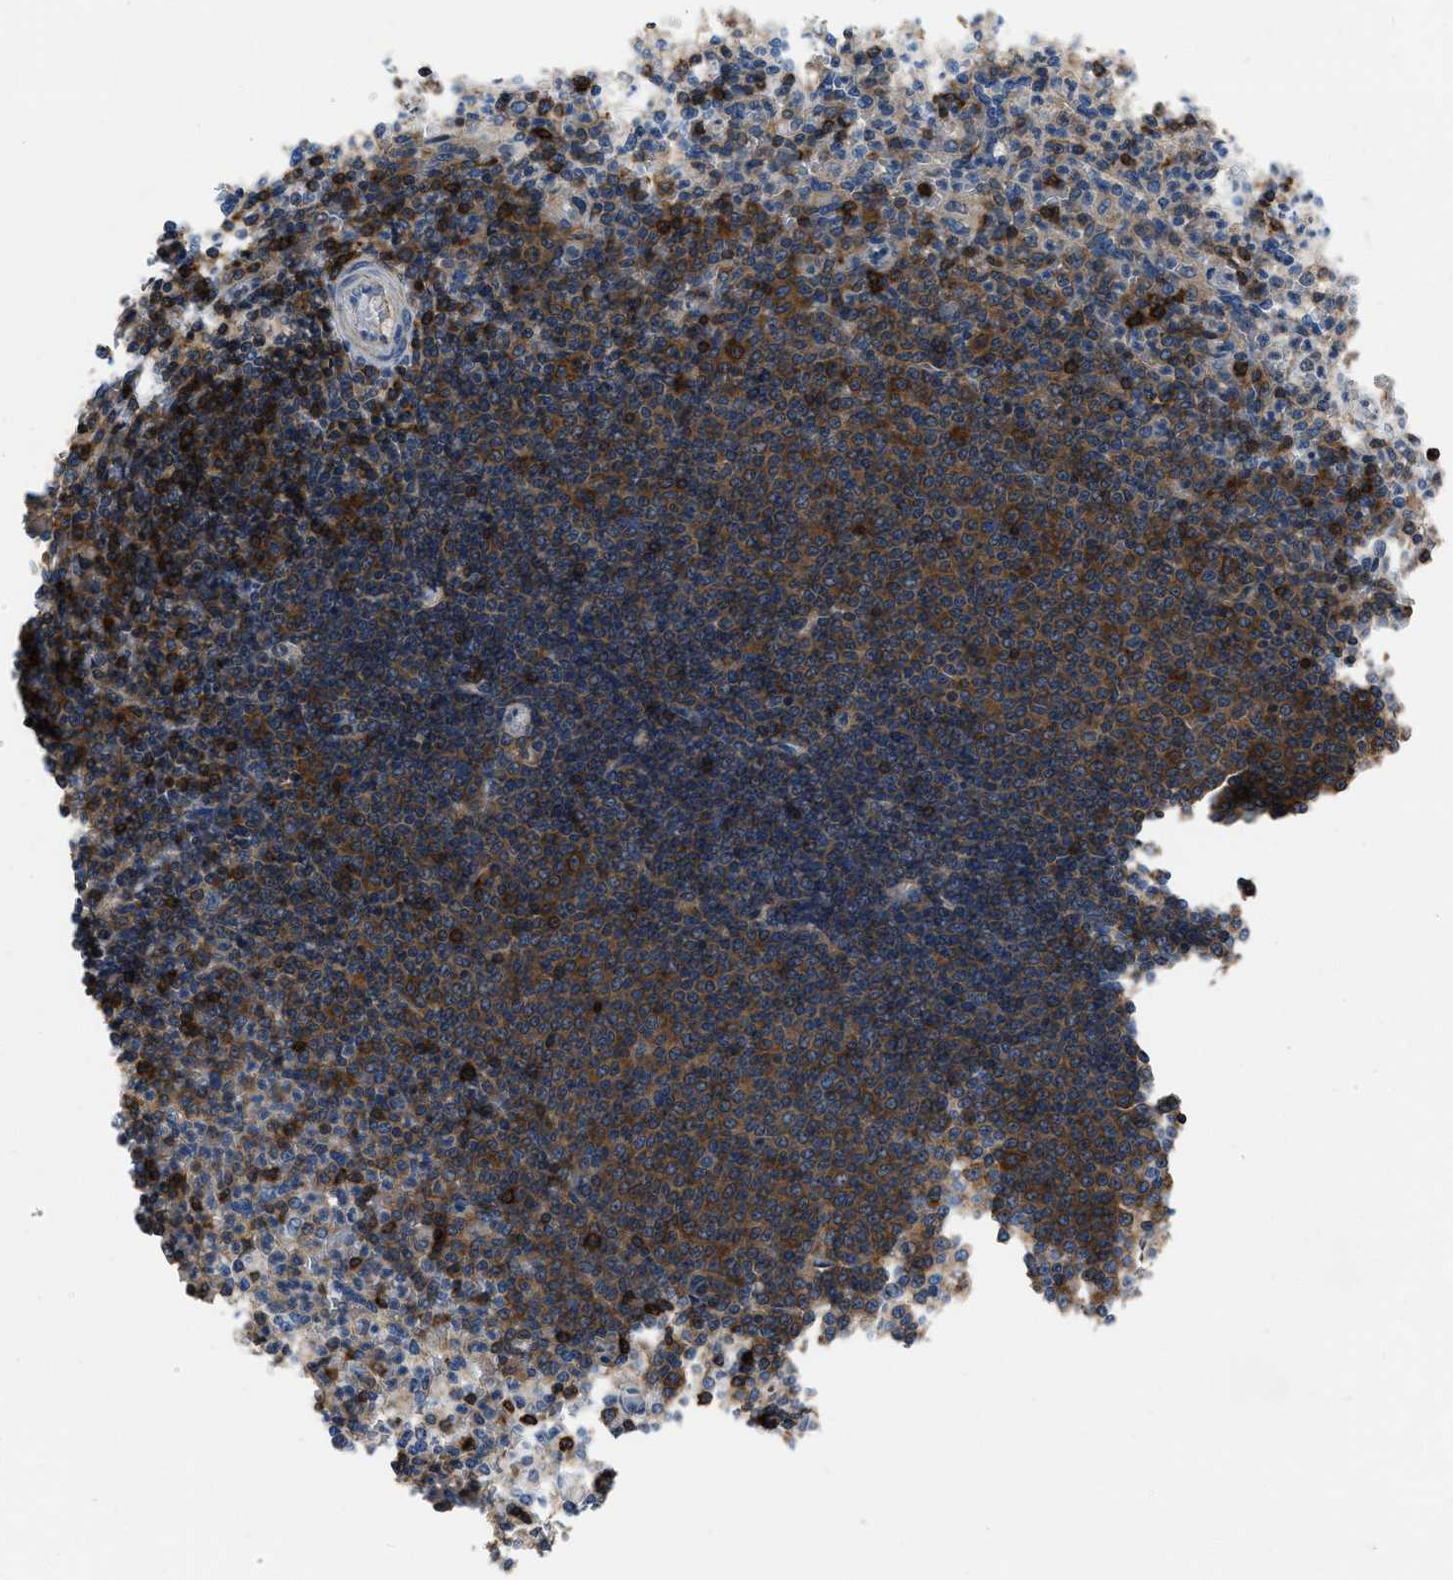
{"staining": {"intensity": "moderate", "quantity": "25%-75%", "location": "cytoplasmic/membranous"}, "tissue": "spleen", "cell_type": "Cells in red pulp", "image_type": "normal", "snomed": [{"axis": "morphology", "description": "Normal tissue, NOS"}, {"axis": "topography", "description": "Spleen"}], "caption": "This is an image of immunohistochemistry (IHC) staining of unremarkable spleen, which shows moderate staining in the cytoplasmic/membranous of cells in red pulp.", "gene": "YARS1", "patient": {"sex": "male", "age": 36}}